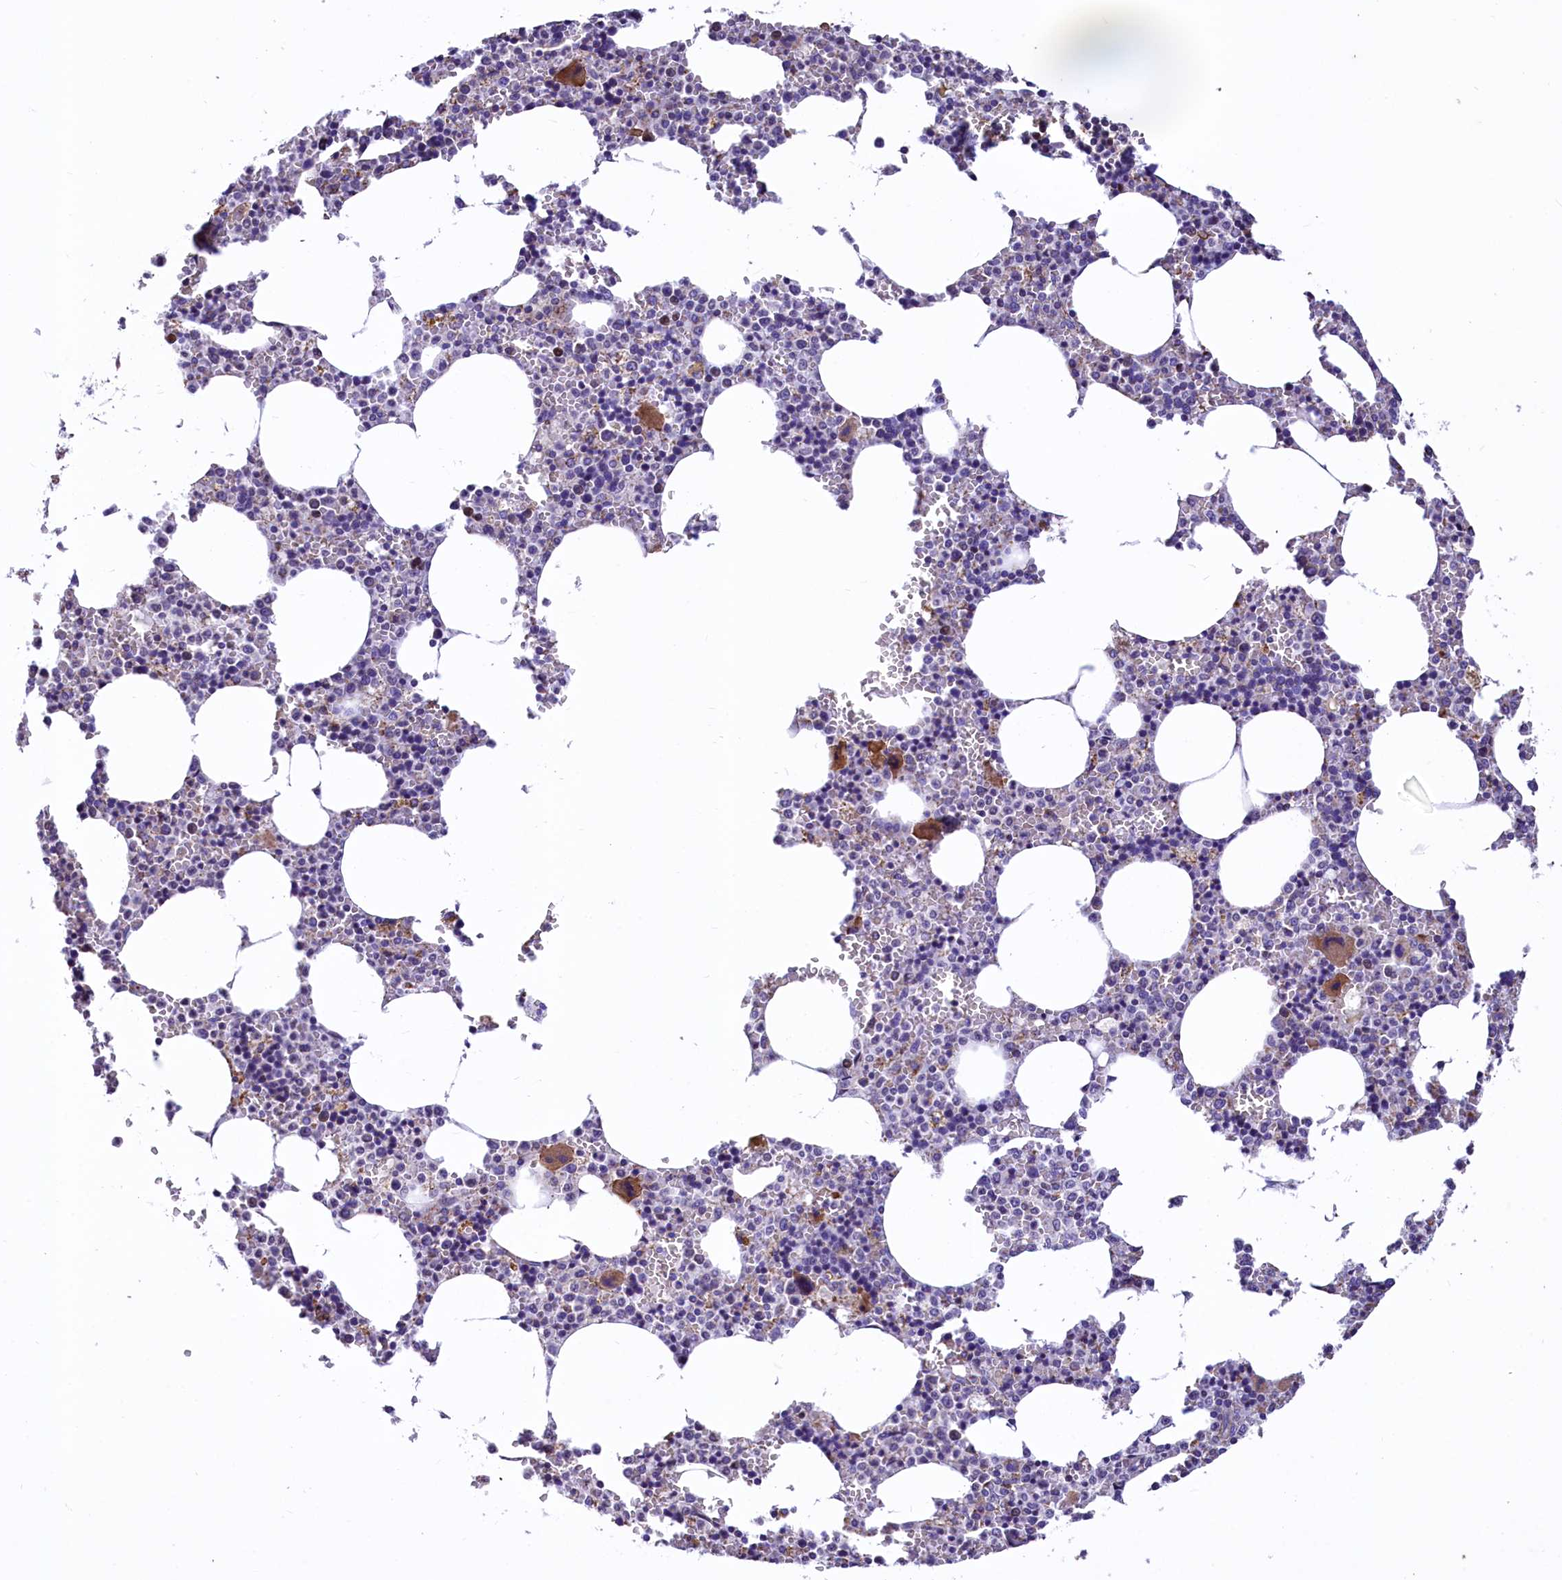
{"staining": {"intensity": "moderate", "quantity": "<25%", "location": "cytoplasmic/membranous"}, "tissue": "bone marrow", "cell_type": "Hematopoietic cells", "image_type": "normal", "snomed": [{"axis": "morphology", "description": "Normal tissue, NOS"}, {"axis": "topography", "description": "Bone marrow"}], "caption": "Immunohistochemical staining of normal human bone marrow reveals low levels of moderate cytoplasmic/membranous staining in about <25% of hematopoietic cells. (Brightfield microscopy of DAB IHC at high magnification).", "gene": "VWCE", "patient": {"sex": "male", "age": 70}}